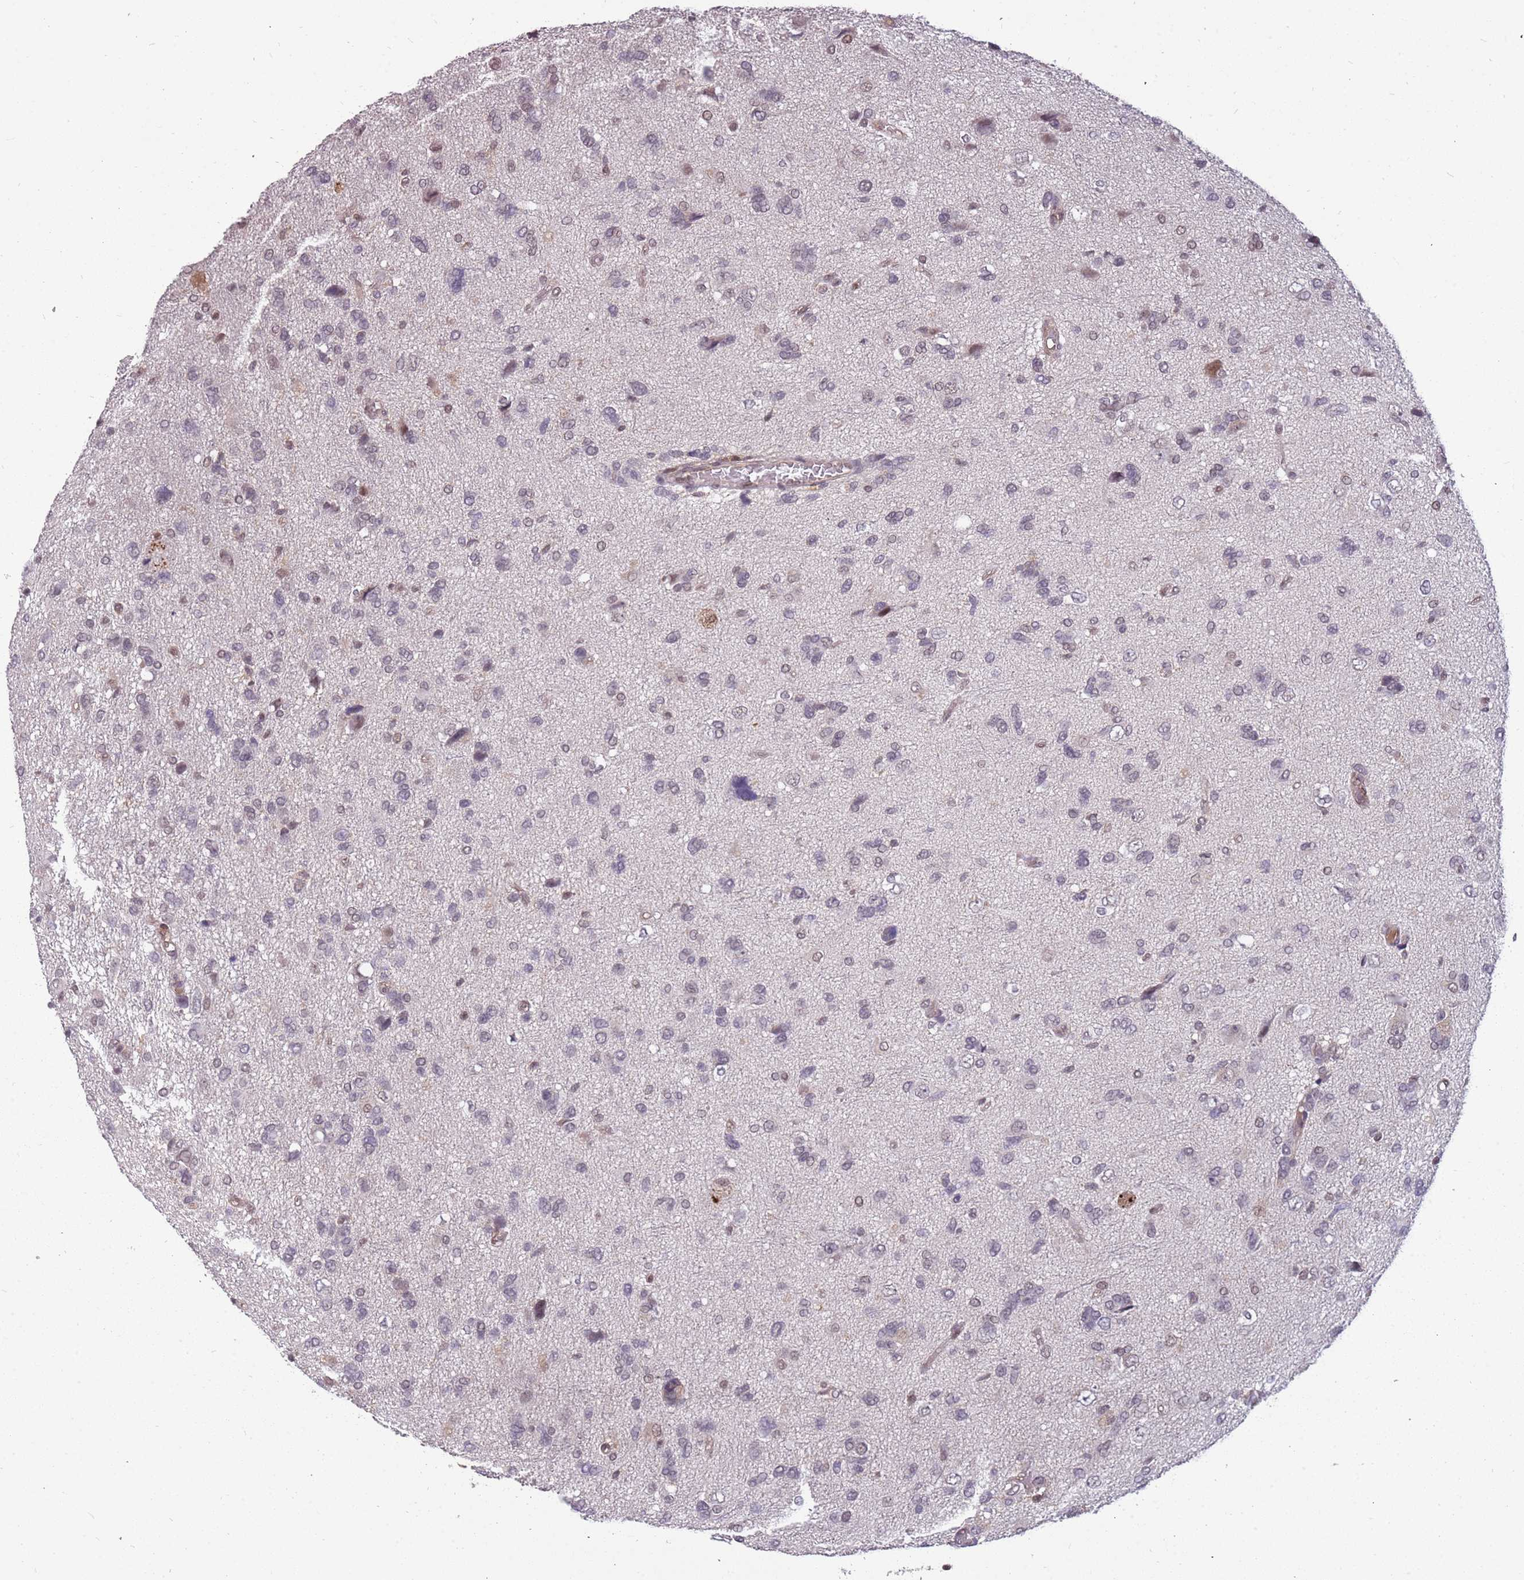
{"staining": {"intensity": "negative", "quantity": "none", "location": "none"}, "tissue": "glioma", "cell_type": "Tumor cells", "image_type": "cancer", "snomed": [{"axis": "morphology", "description": "Glioma, malignant, High grade"}, {"axis": "topography", "description": "Brain"}], "caption": "Tumor cells are negative for protein expression in human malignant glioma (high-grade). The staining is performed using DAB brown chromogen with nuclei counter-stained in using hematoxylin.", "gene": "GBP2", "patient": {"sex": "female", "age": 59}}